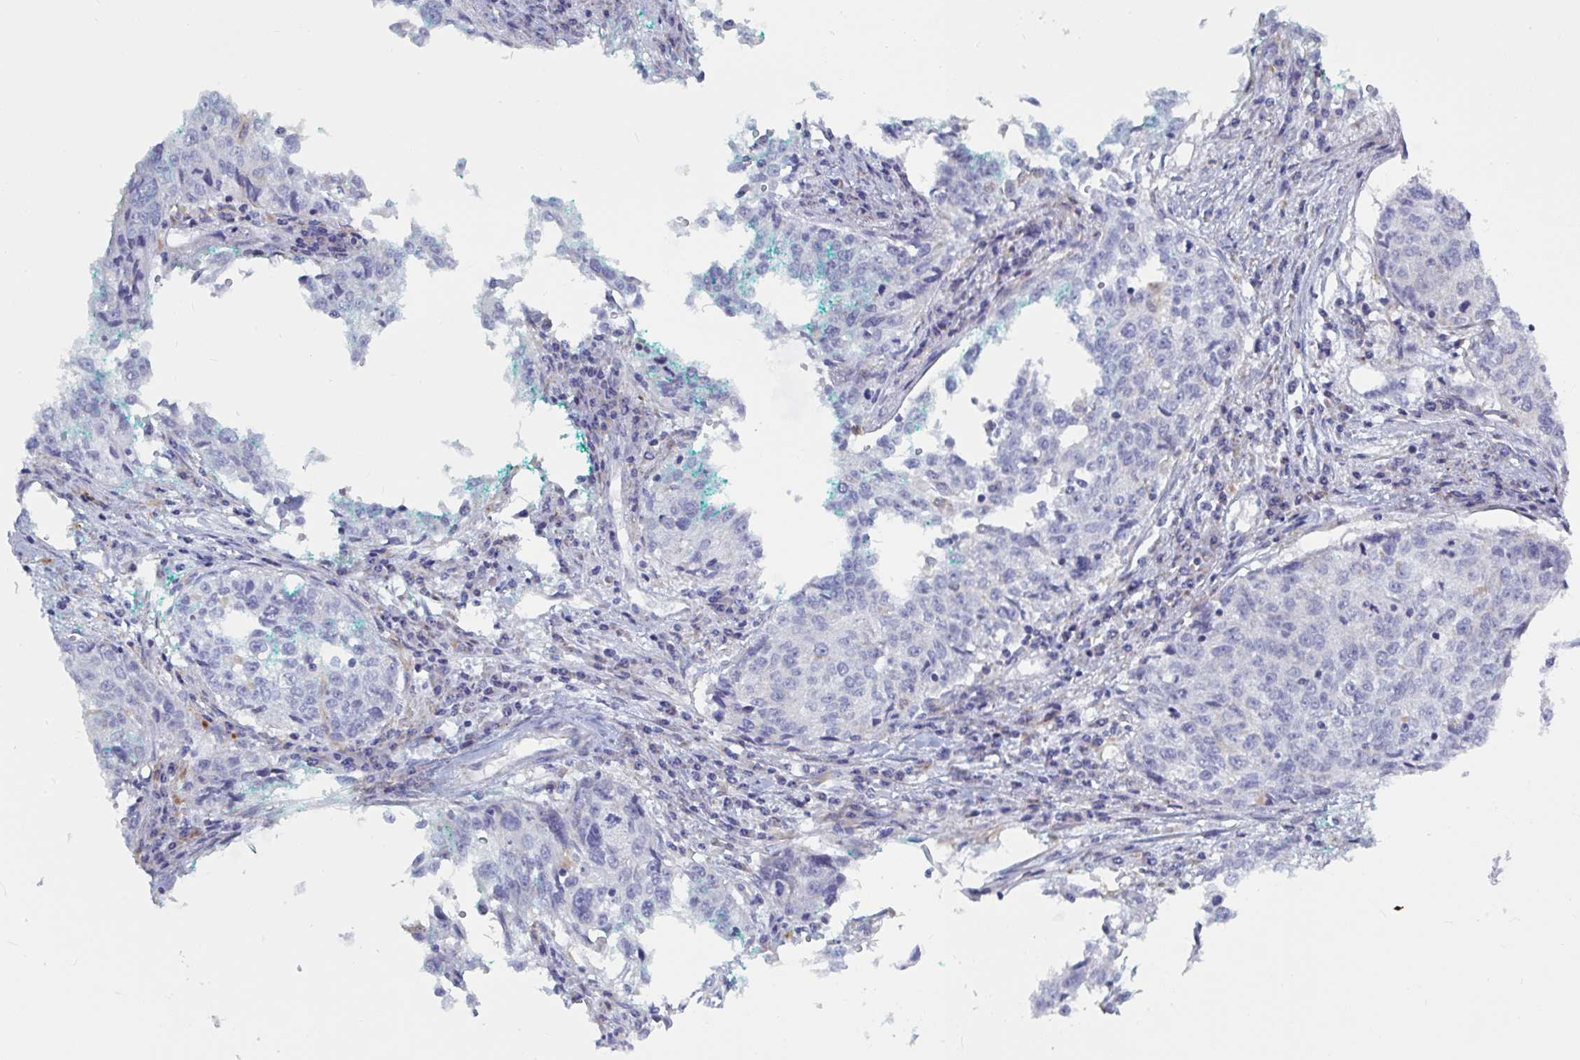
{"staining": {"intensity": "negative", "quantity": "none", "location": "none"}, "tissue": "cervical cancer", "cell_type": "Tumor cells", "image_type": "cancer", "snomed": [{"axis": "morphology", "description": "Squamous cell carcinoma, NOS"}, {"axis": "topography", "description": "Cervix"}], "caption": "There is no significant staining in tumor cells of squamous cell carcinoma (cervical).", "gene": "ATG9A", "patient": {"sex": "female", "age": 57}}